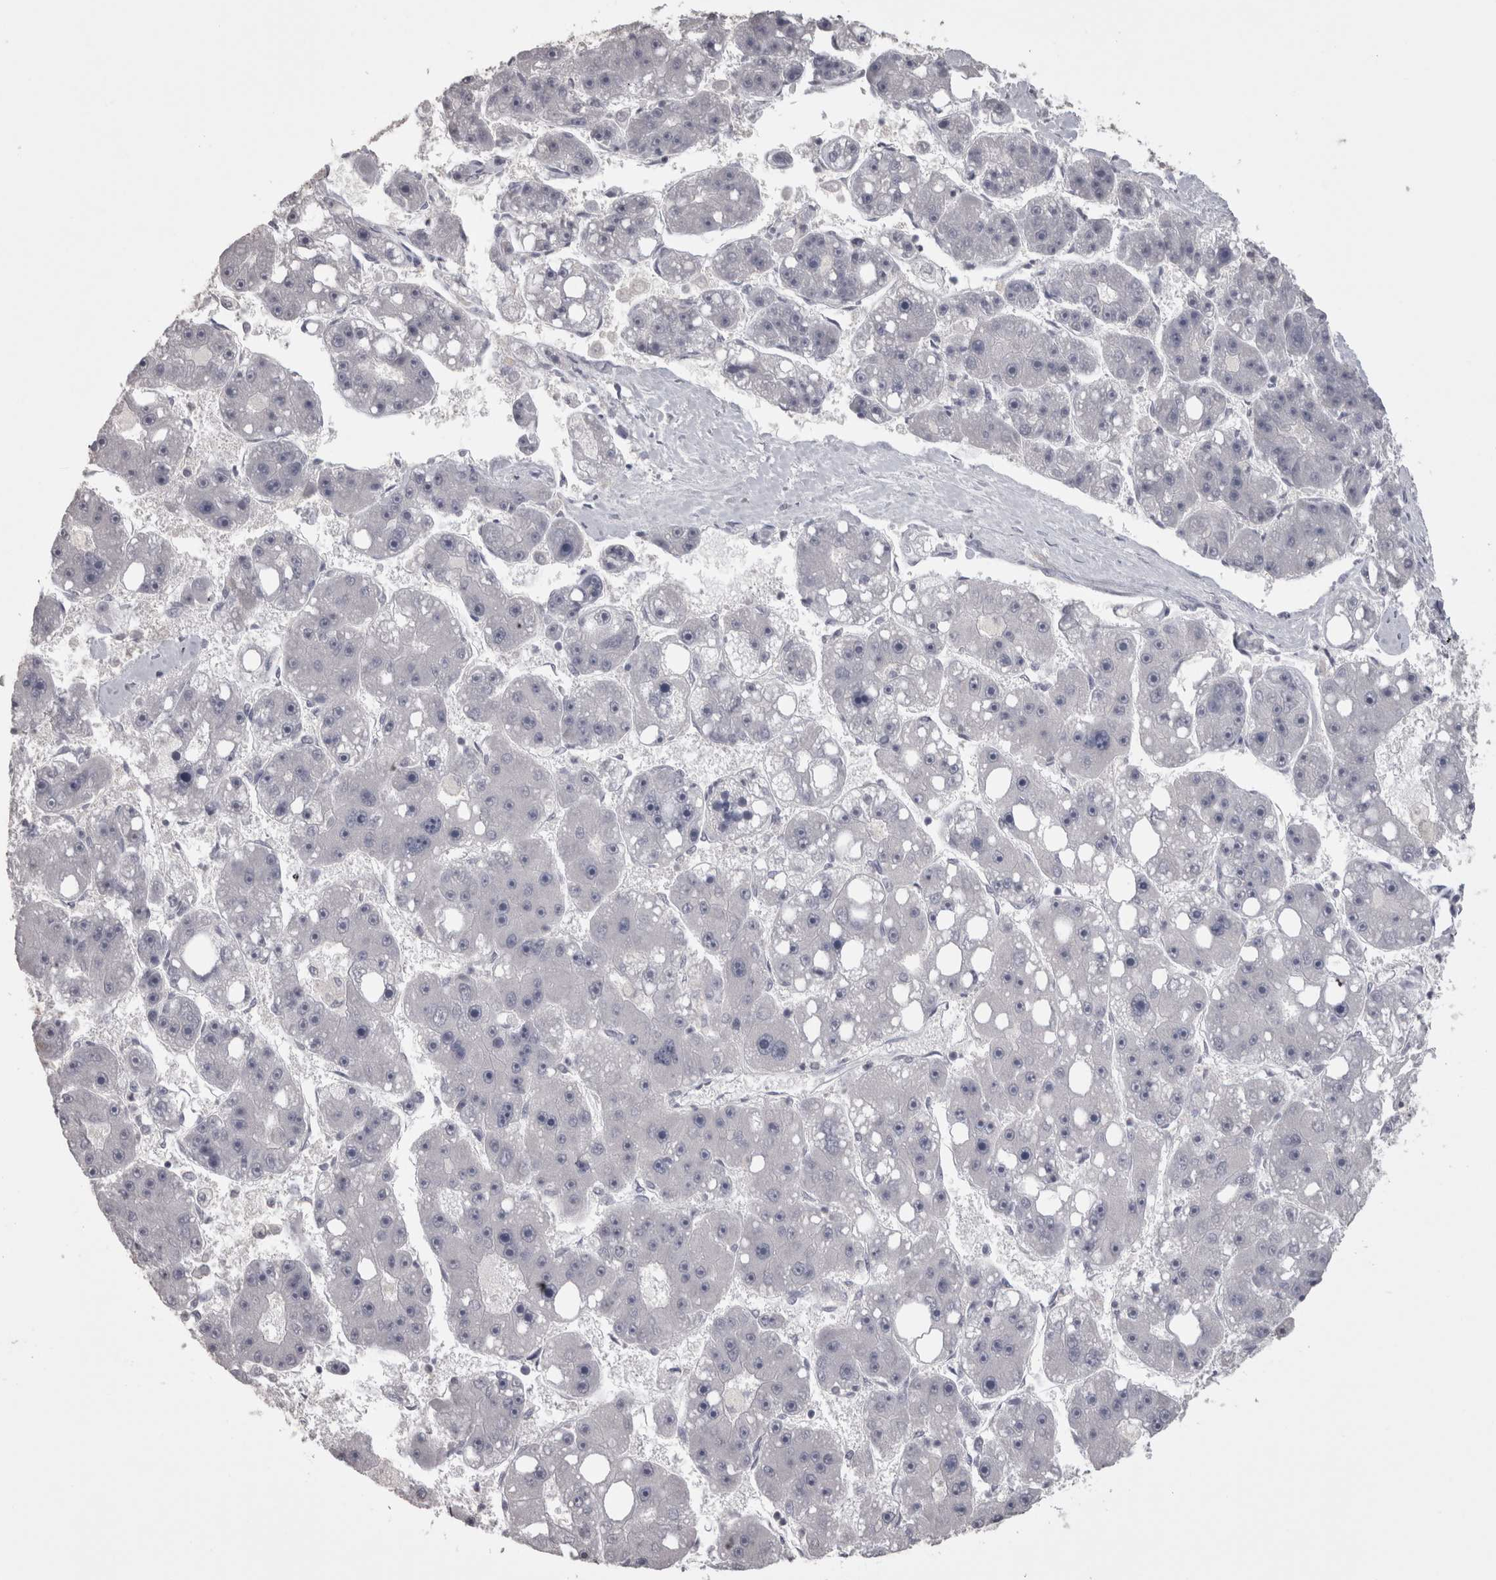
{"staining": {"intensity": "negative", "quantity": "none", "location": "none"}, "tissue": "liver cancer", "cell_type": "Tumor cells", "image_type": "cancer", "snomed": [{"axis": "morphology", "description": "Carcinoma, Hepatocellular, NOS"}, {"axis": "topography", "description": "Liver"}], "caption": "IHC photomicrograph of neoplastic tissue: human liver cancer (hepatocellular carcinoma) stained with DAB reveals no significant protein expression in tumor cells.", "gene": "LAX1", "patient": {"sex": "female", "age": 61}}